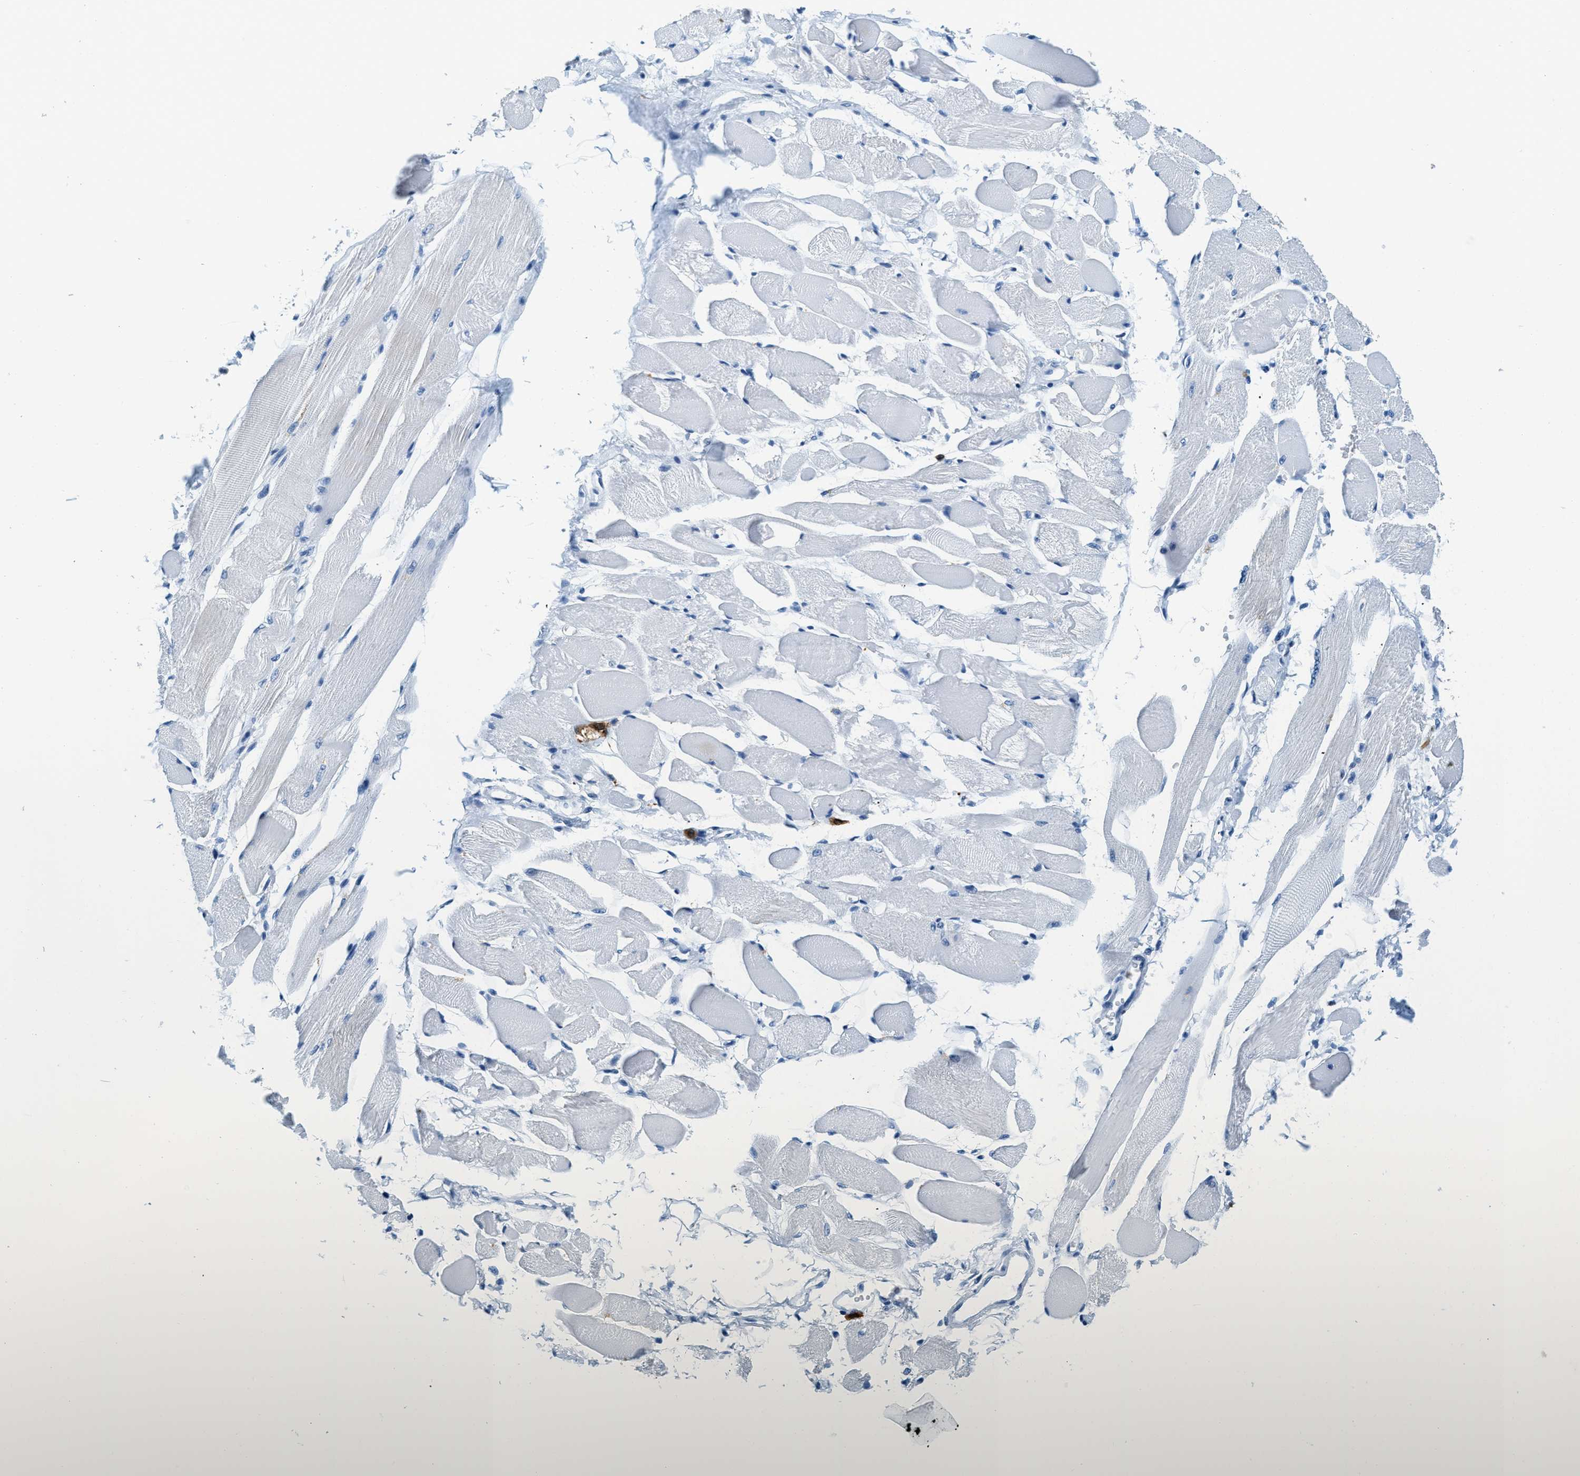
{"staining": {"intensity": "negative", "quantity": "none", "location": "none"}, "tissue": "skeletal muscle", "cell_type": "Myocytes", "image_type": "normal", "snomed": [{"axis": "morphology", "description": "Normal tissue, NOS"}, {"axis": "topography", "description": "Skeletal muscle"}, {"axis": "topography", "description": "Peripheral nerve tissue"}], "caption": "Immunohistochemistry of normal skeletal muscle displays no positivity in myocytes. (DAB (3,3'-diaminobenzidine) IHC, high magnification).", "gene": "CAPG", "patient": {"sex": "female", "age": 84}}